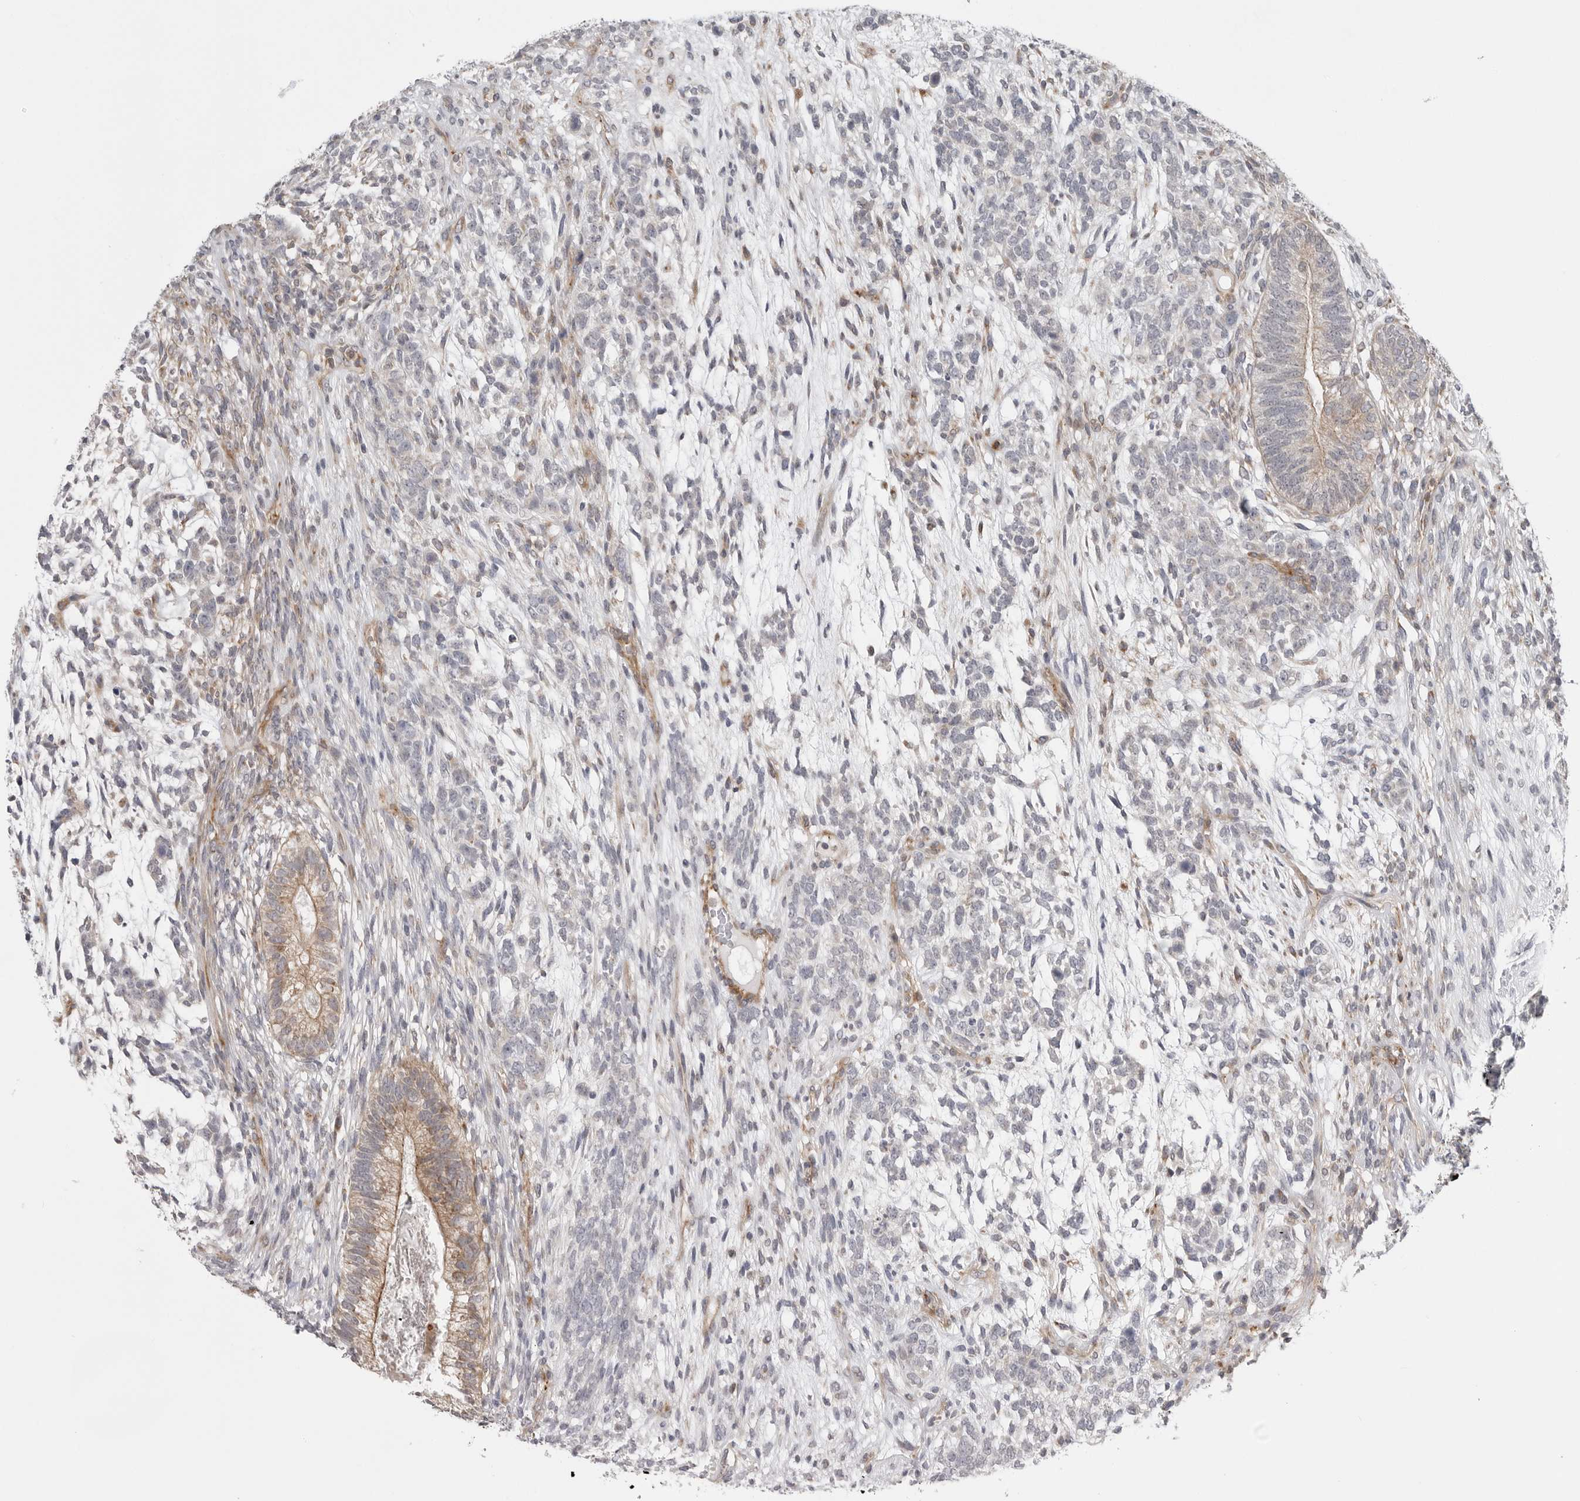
{"staining": {"intensity": "moderate", "quantity": "<25%", "location": "cytoplasmic/membranous"}, "tissue": "testis cancer", "cell_type": "Tumor cells", "image_type": "cancer", "snomed": [{"axis": "morphology", "description": "Seminoma, NOS"}, {"axis": "morphology", "description": "Carcinoma, Embryonal, NOS"}, {"axis": "topography", "description": "Testis"}], "caption": "A brown stain highlights moderate cytoplasmic/membranous staining of a protein in human seminoma (testis) tumor cells.", "gene": "SCP2", "patient": {"sex": "male", "age": 28}}